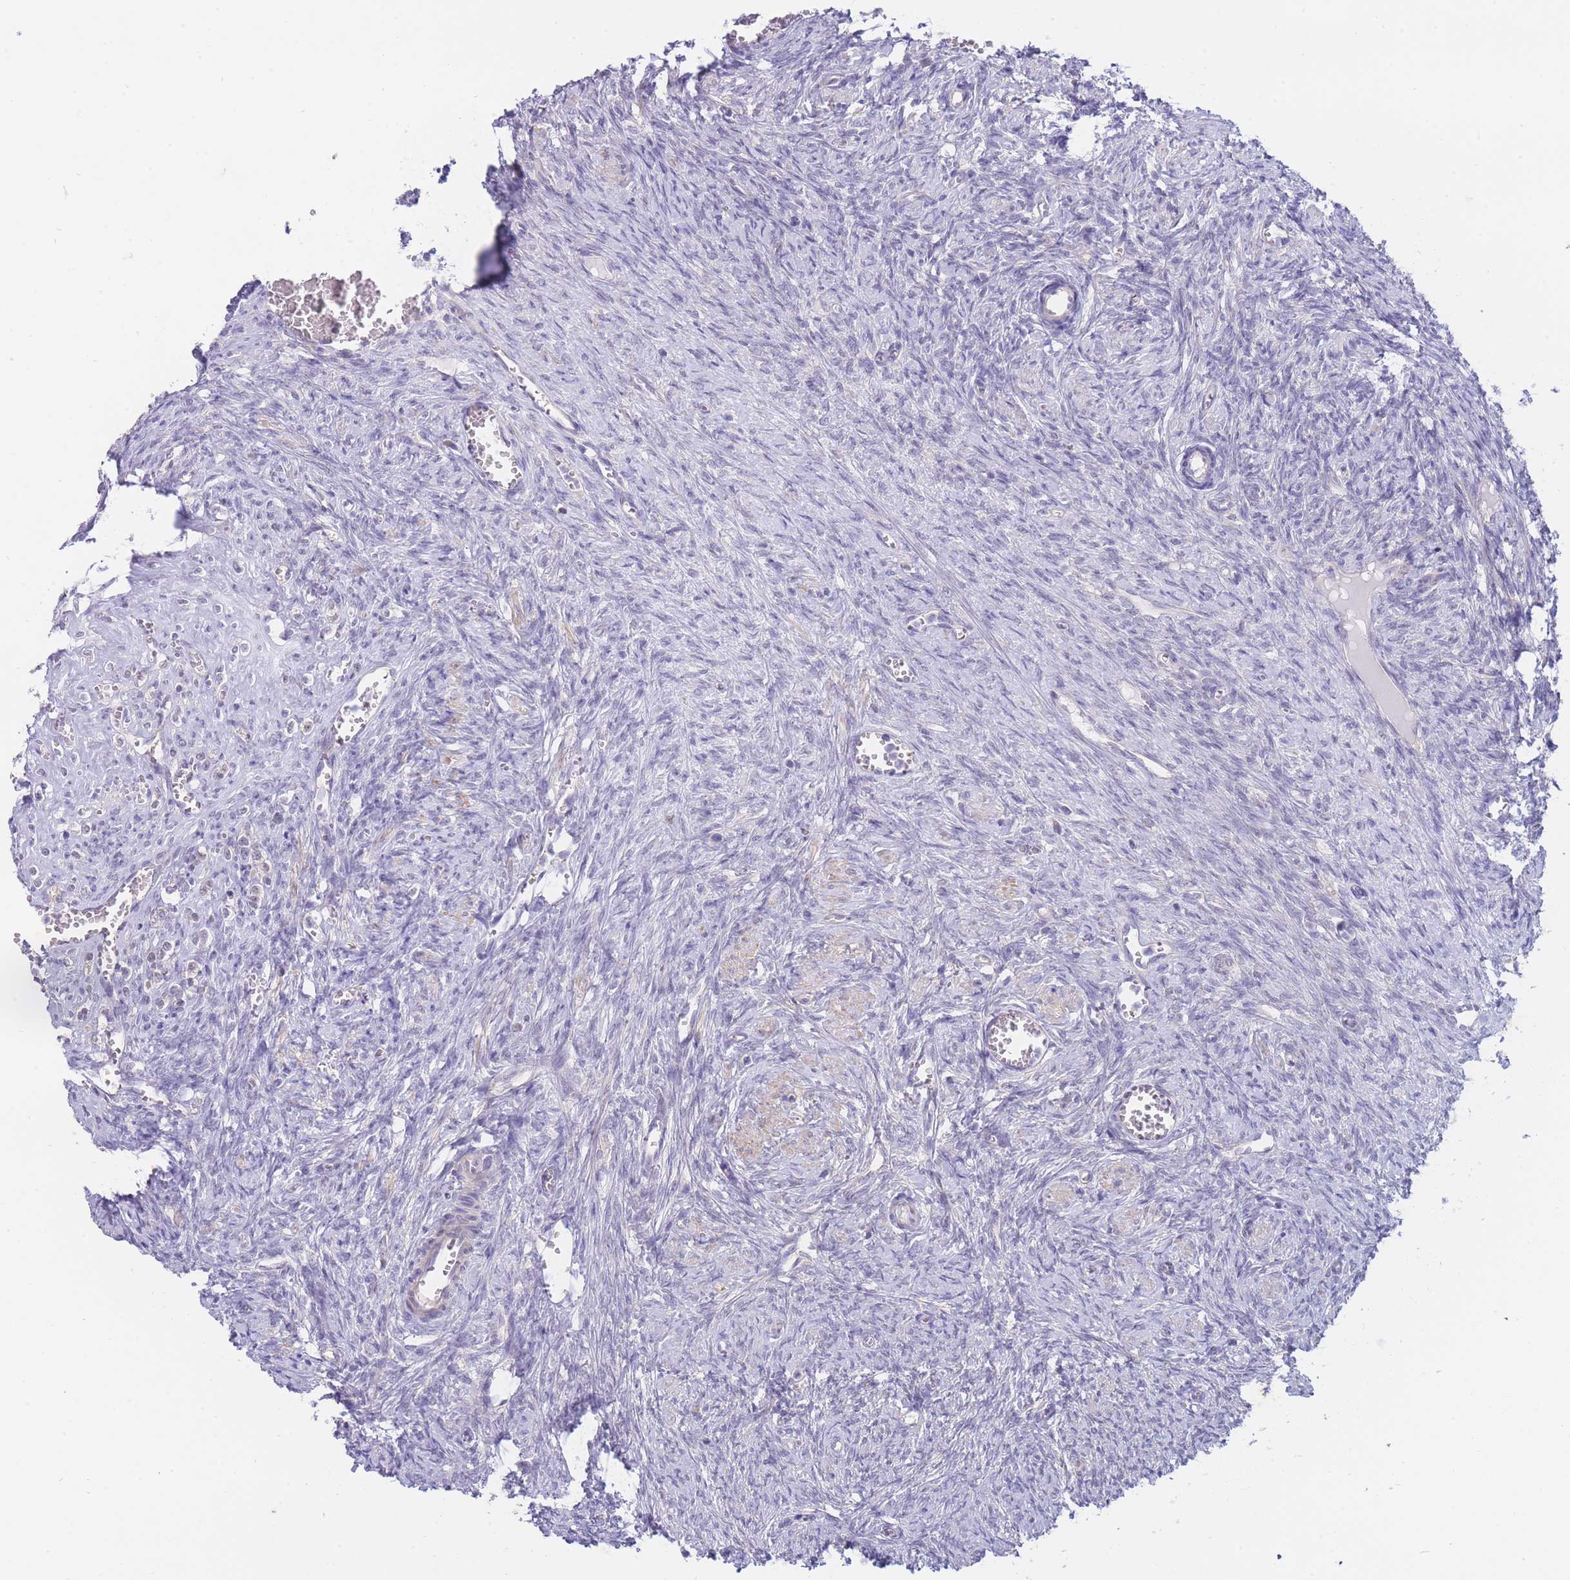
{"staining": {"intensity": "weak", "quantity": "<25%", "location": "cytoplasmic/membranous"}, "tissue": "ovary", "cell_type": "Ovarian stroma cells", "image_type": "normal", "snomed": [{"axis": "morphology", "description": "Normal tissue, NOS"}, {"axis": "topography", "description": "Ovary"}], "caption": "Protein analysis of normal ovary demonstrates no significant expression in ovarian stroma cells.", "gene": "SUGT1", "patient": {"sex": "female", "age": 44}}